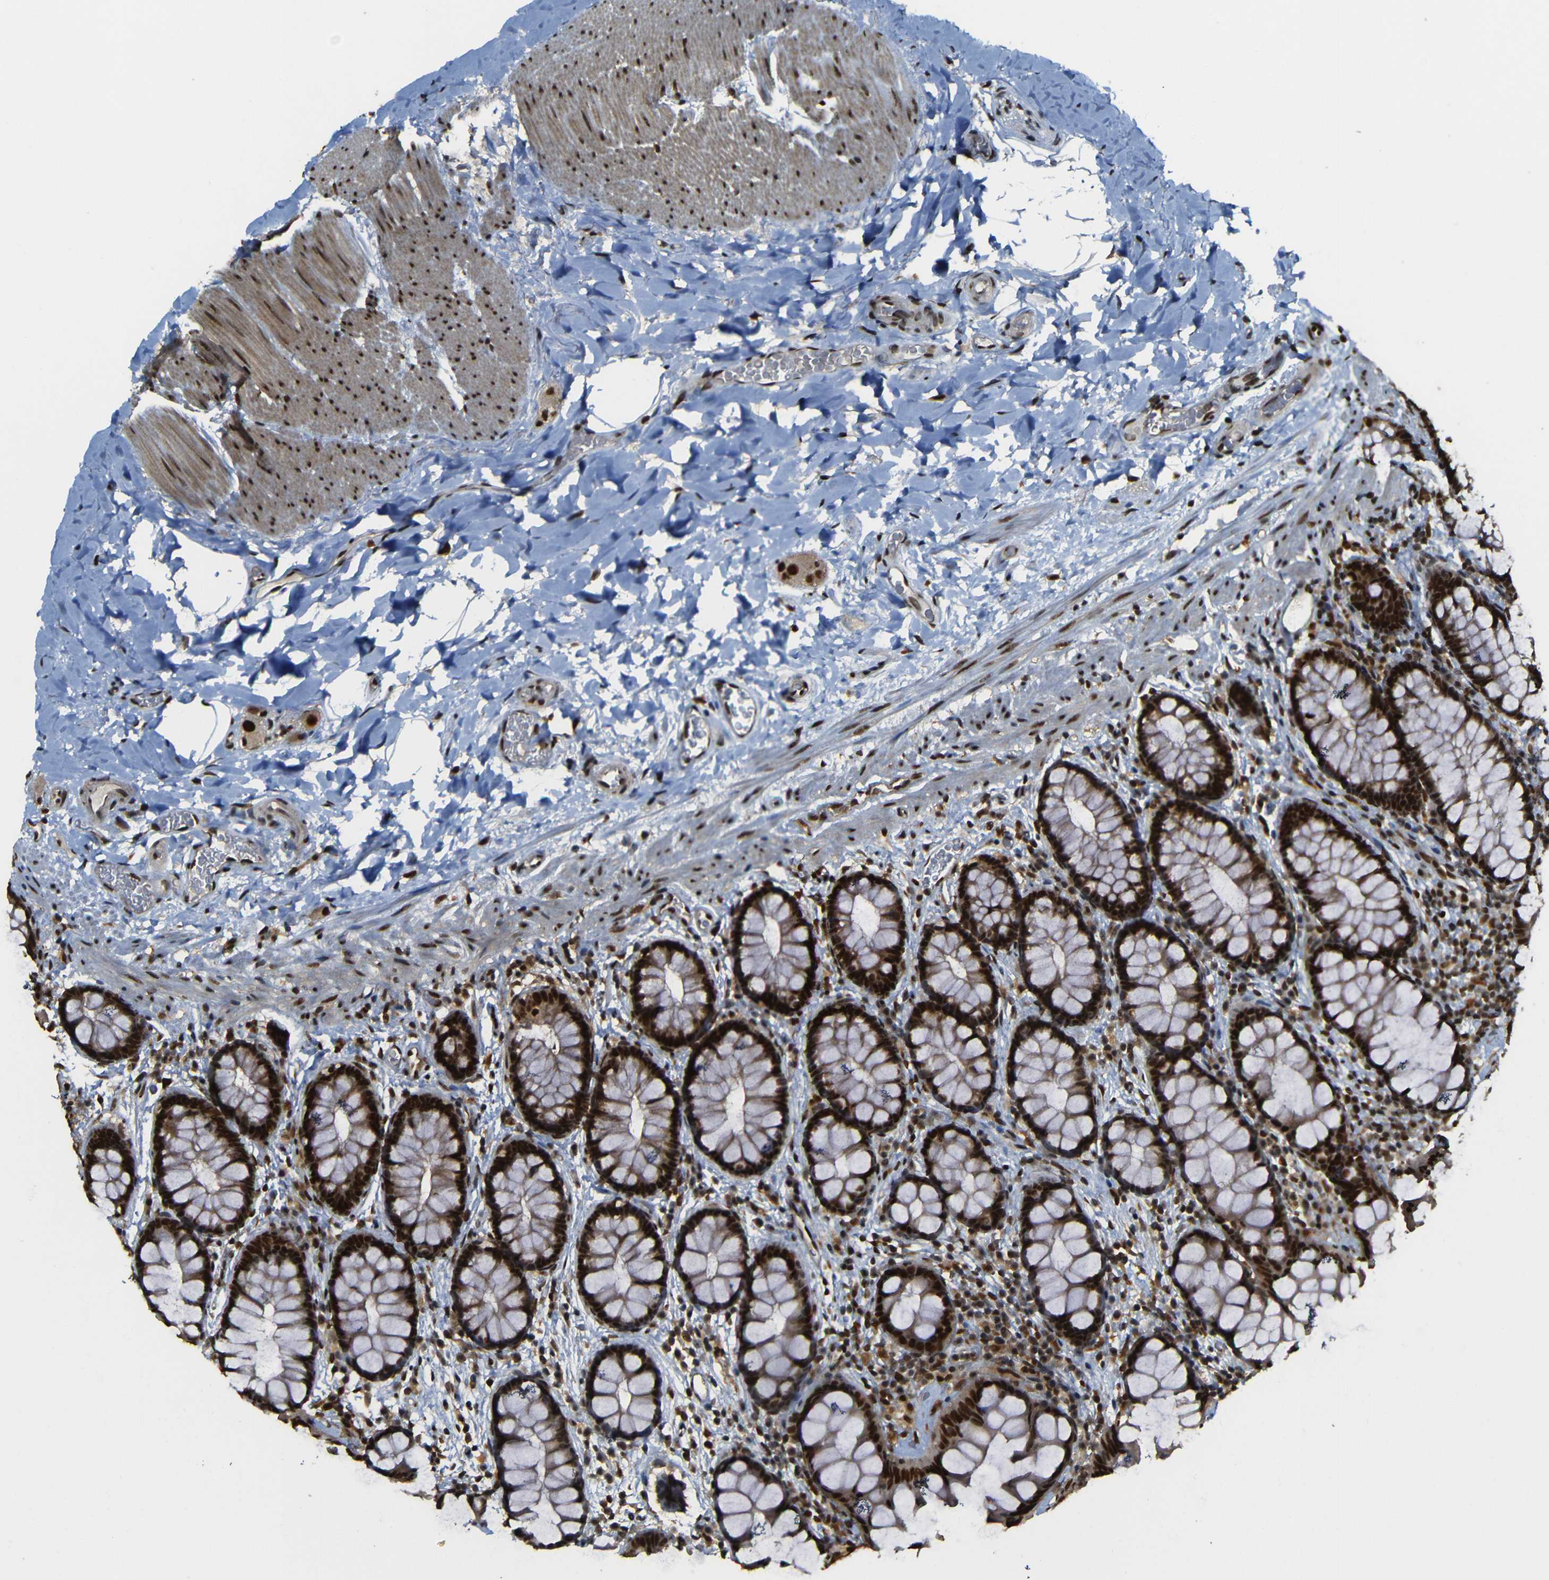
{"staining": {"intensity": "strong", "quantity": ">75%", "location": "nuclear"}, "tissue": "colon", "cell_type": "Endothelial cells", "image_type": "normal", "snomed": [{"axis": "morphology", "description": "Normal tissue, NOS"}, {"axis": "topography", "description": "Colon"}], "caption": "Endothelial cells display high levels of strong nuclear staining in about >75% of cells in benign colon. (Stains: DAB in brown, nuclei in blue, Microscopy: brightfield microscopy at high magnification).", "gene": "TCF7L2", "patient": {"sex": "female", "age": 80}}